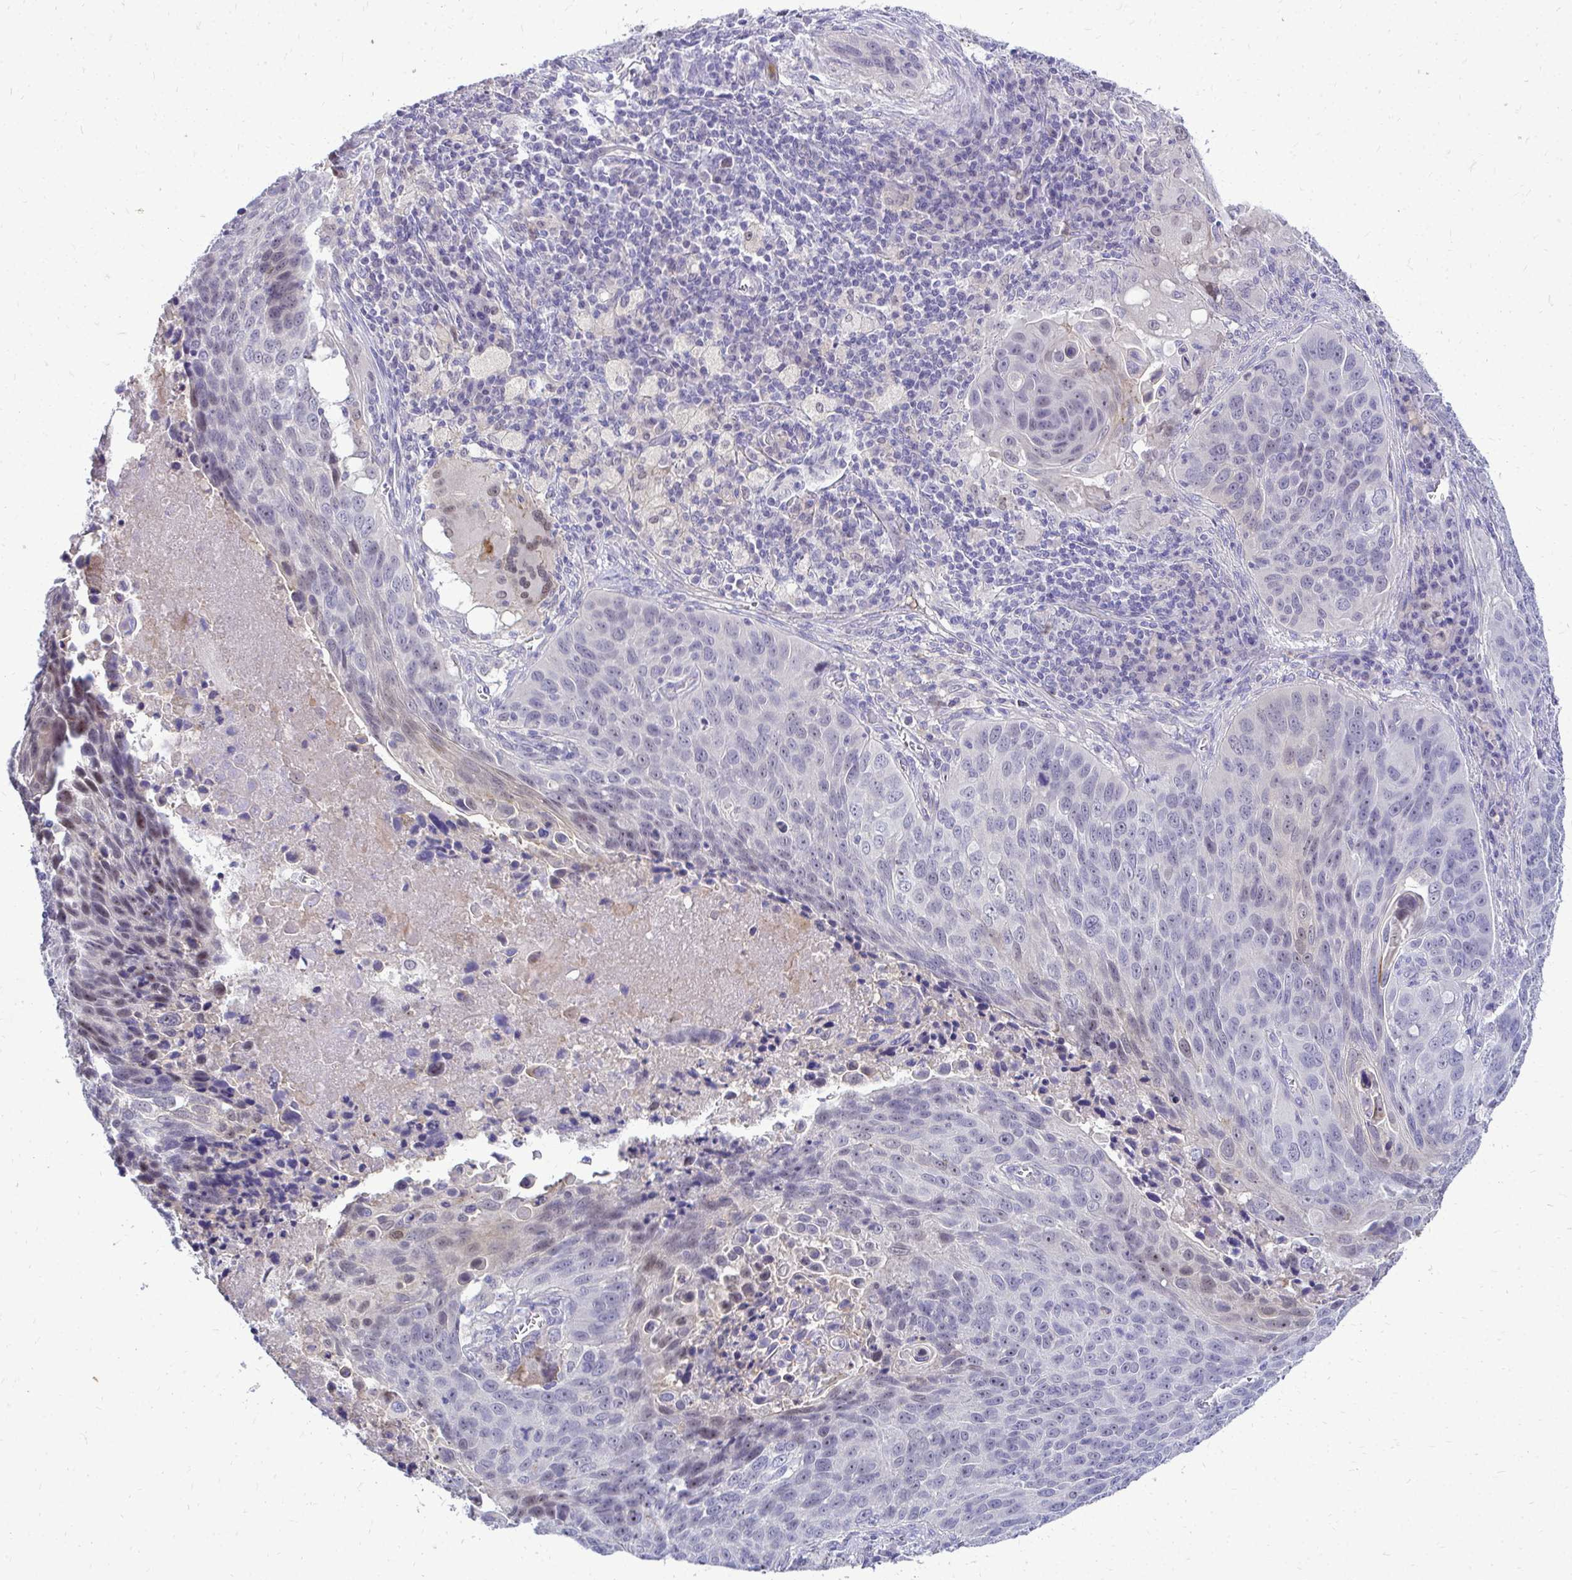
{"staining": {"intensity": "negative", "quantity": "none", "location": "none"}, "tissue": "lung cancer", "cell_type": "Tumor cells", "image_type": "cancer", "snomed": [{"axis": "morphology", "description": "Squamous cell carcinoma, NOS"}, {"axis": "topography", "description": "Lung"}], "caption": "Tumor cells are negative for protein expression in human lung cancer.", "gene": "ZSWIM9", "patient": {"sex": "male", "age": 78}}